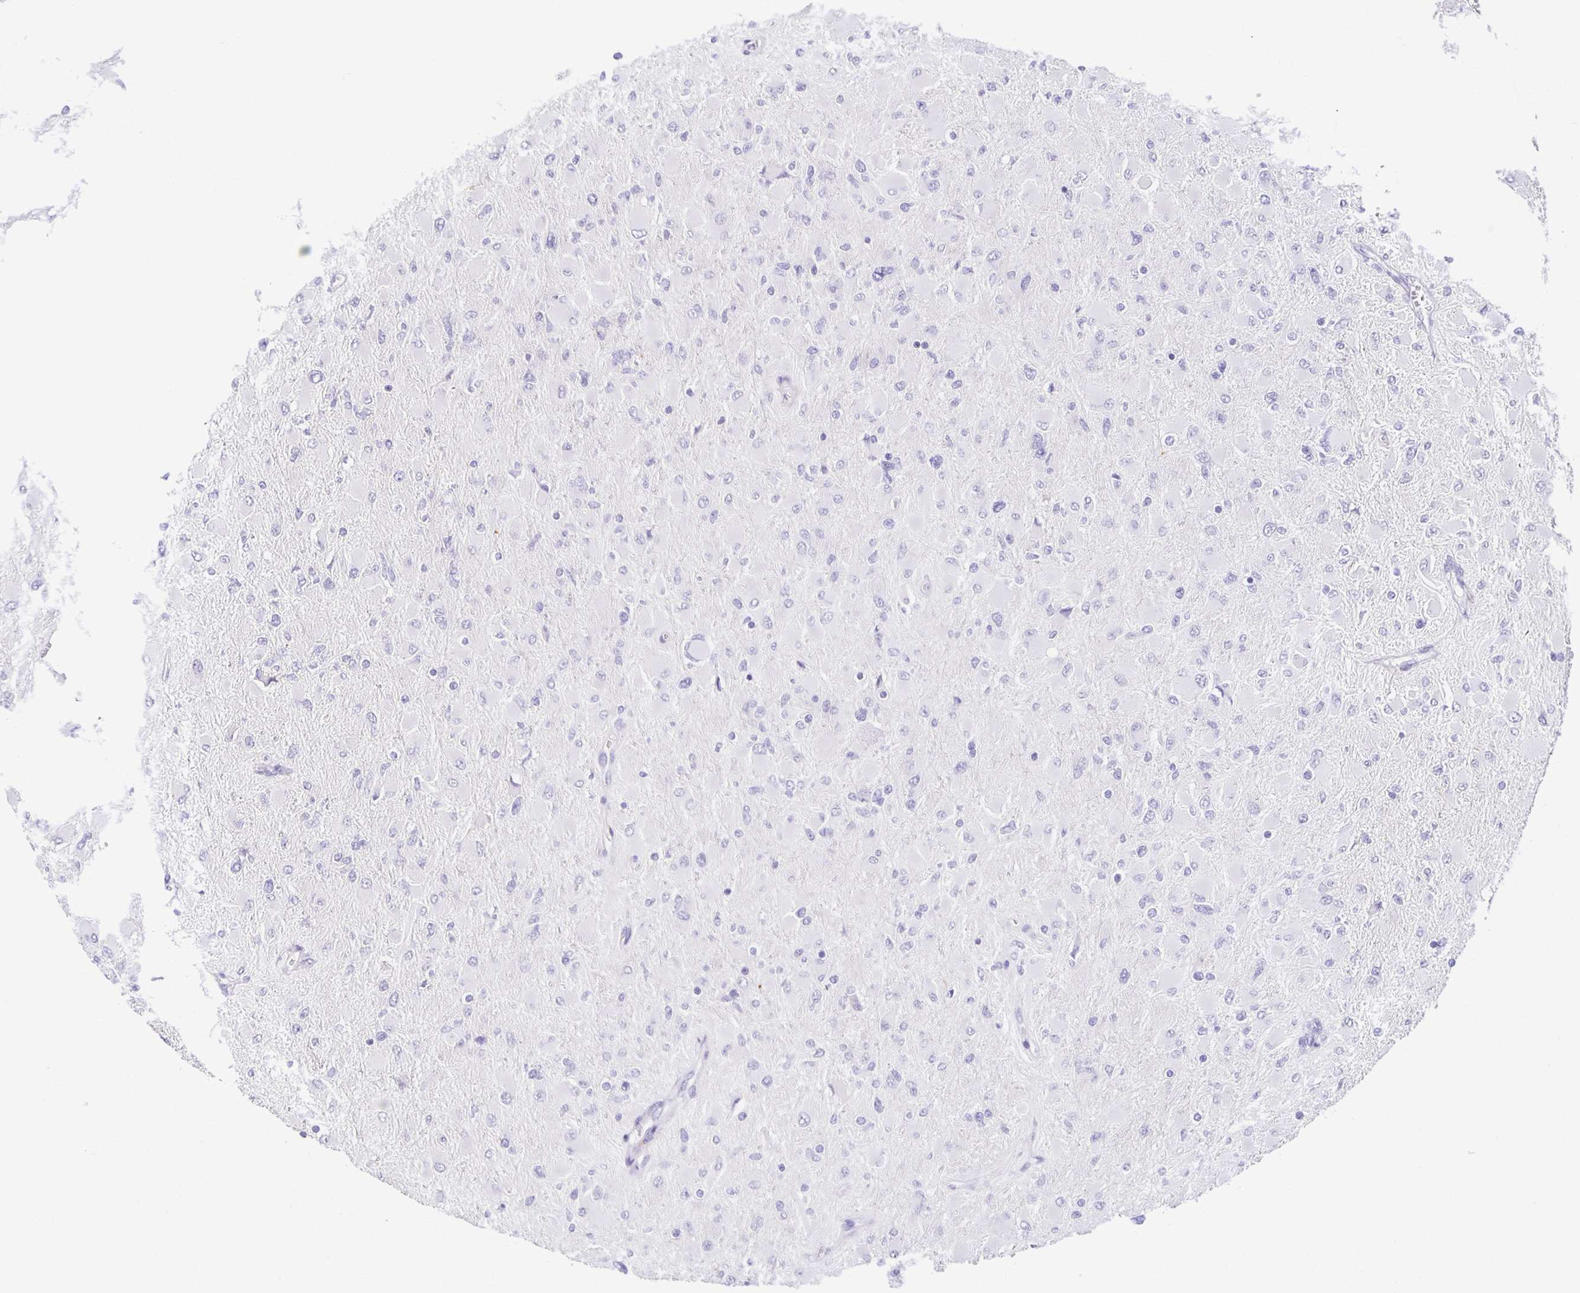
{"staining": {"intensity": "negative", "quantity": "none", "location": "none"}, "tissue": "glioma", "cell_type": "Tumor cells", "image_type": "cancer", "snomed": [{"axis": "morphology", "description": "Glioma, malignant, High grade"}, {"axis": "topography", "description": "Cerebral cortex"}], "caption": "Micrograph shows no protein staining in tumor cells of malignant glioma (high-grade) tissue. (DAB IHC visualized using brightfield microscopy, high magnification).", "gene": "HAPLN2", "patient": {"sex": "female", "age": 36}}